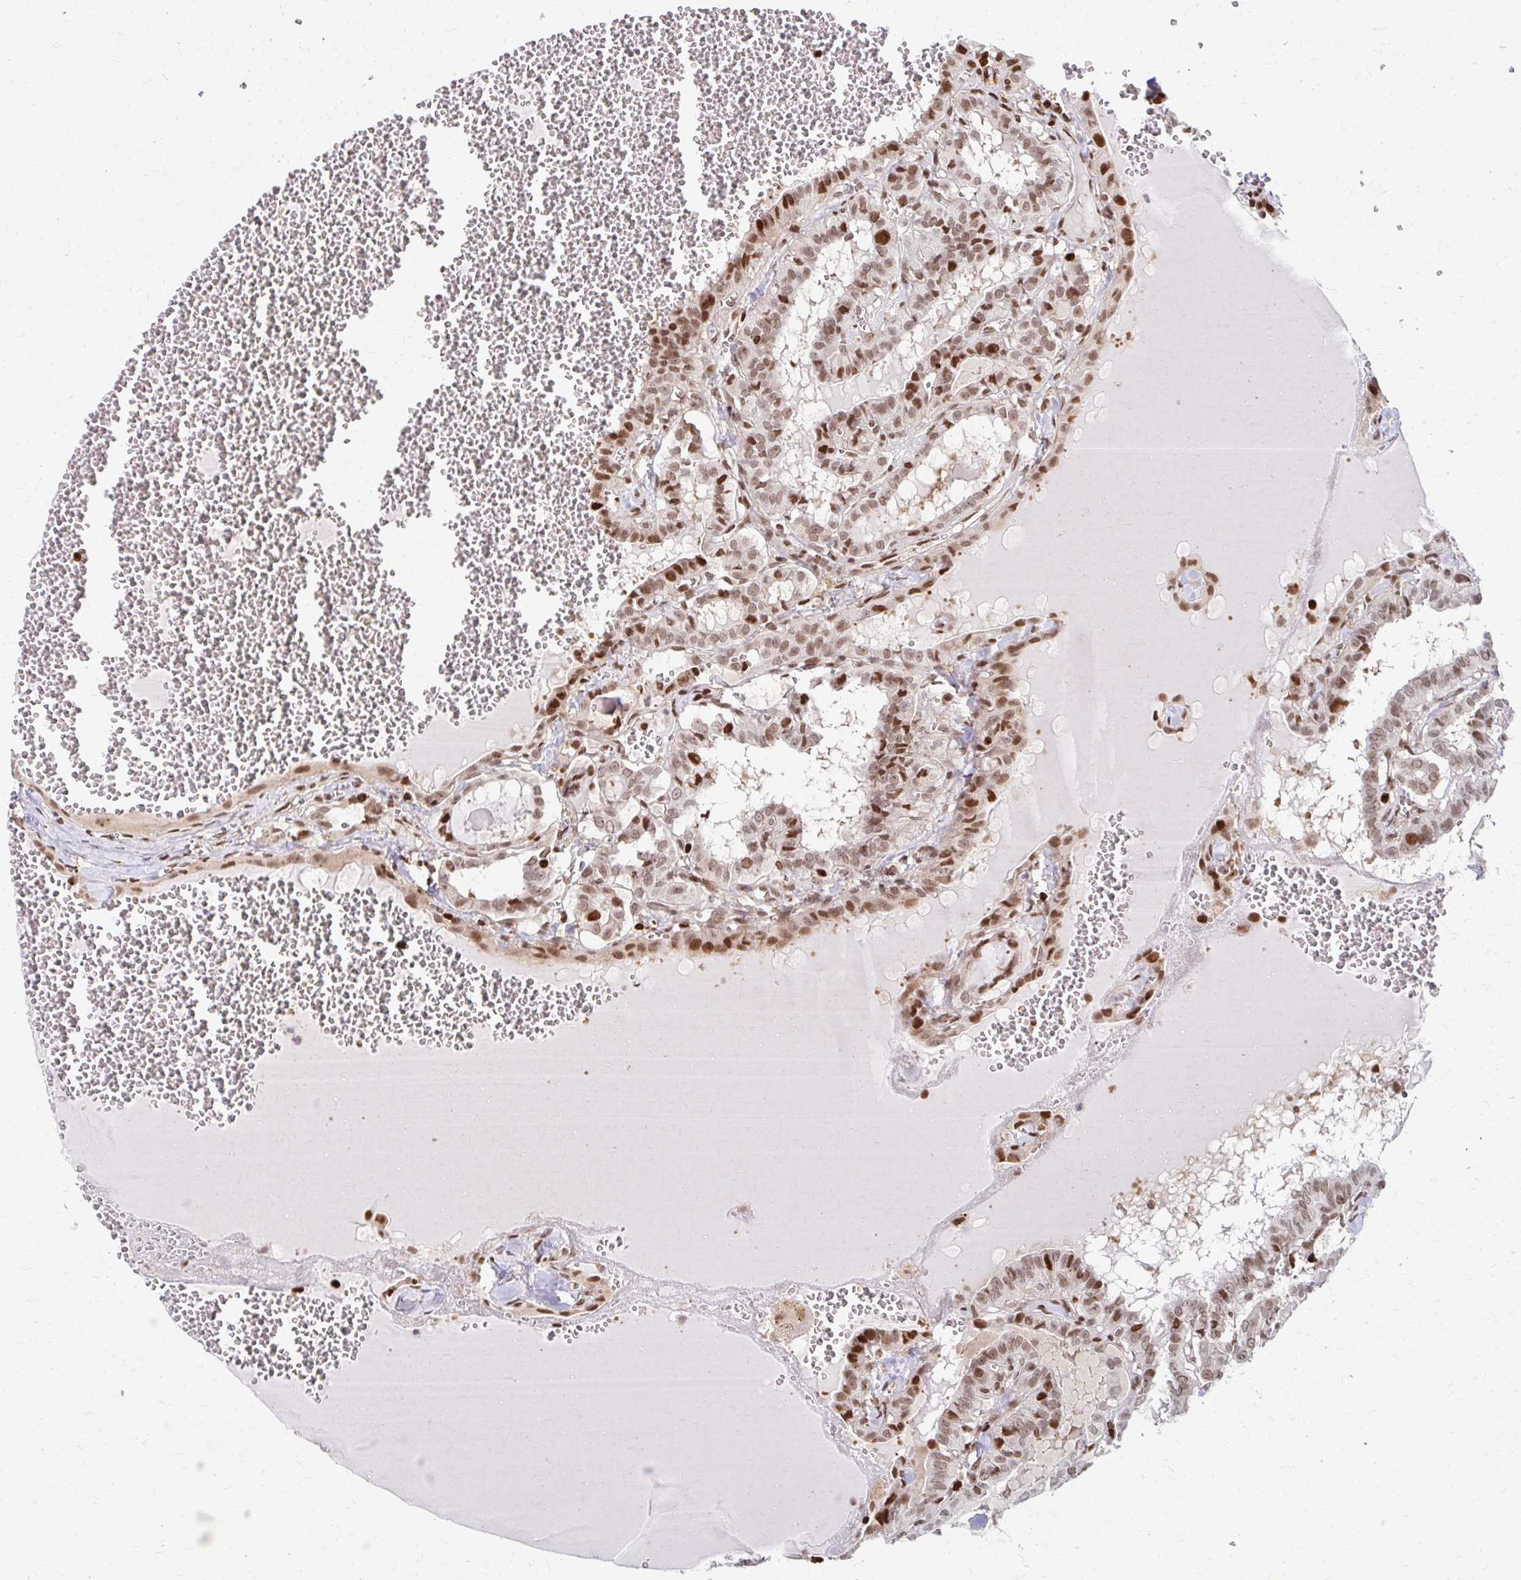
{"staining": {"intensity": "moderate", "quantity": ">75%", "location": "nuclear"}, "tissue": "thyroid cancer", "cell_type": "Tumor cells", "image_type": "cancer", "snomed": [{"axis": "morphology", "description": "Papillary adenocarcinoma, NOS"}, {"axis": "topography", "description": "Thyroid gland"}], "caption": "A photomicrograph of human thyroid papillary adenocarcinoma stained for a protein displays moderate nuclear brown staining in tumor cells. (DAB IHC with brightfield microscopy, high magnification).", "gene": "PSMD7", "patient": {"sex": "female", "age": 21}}